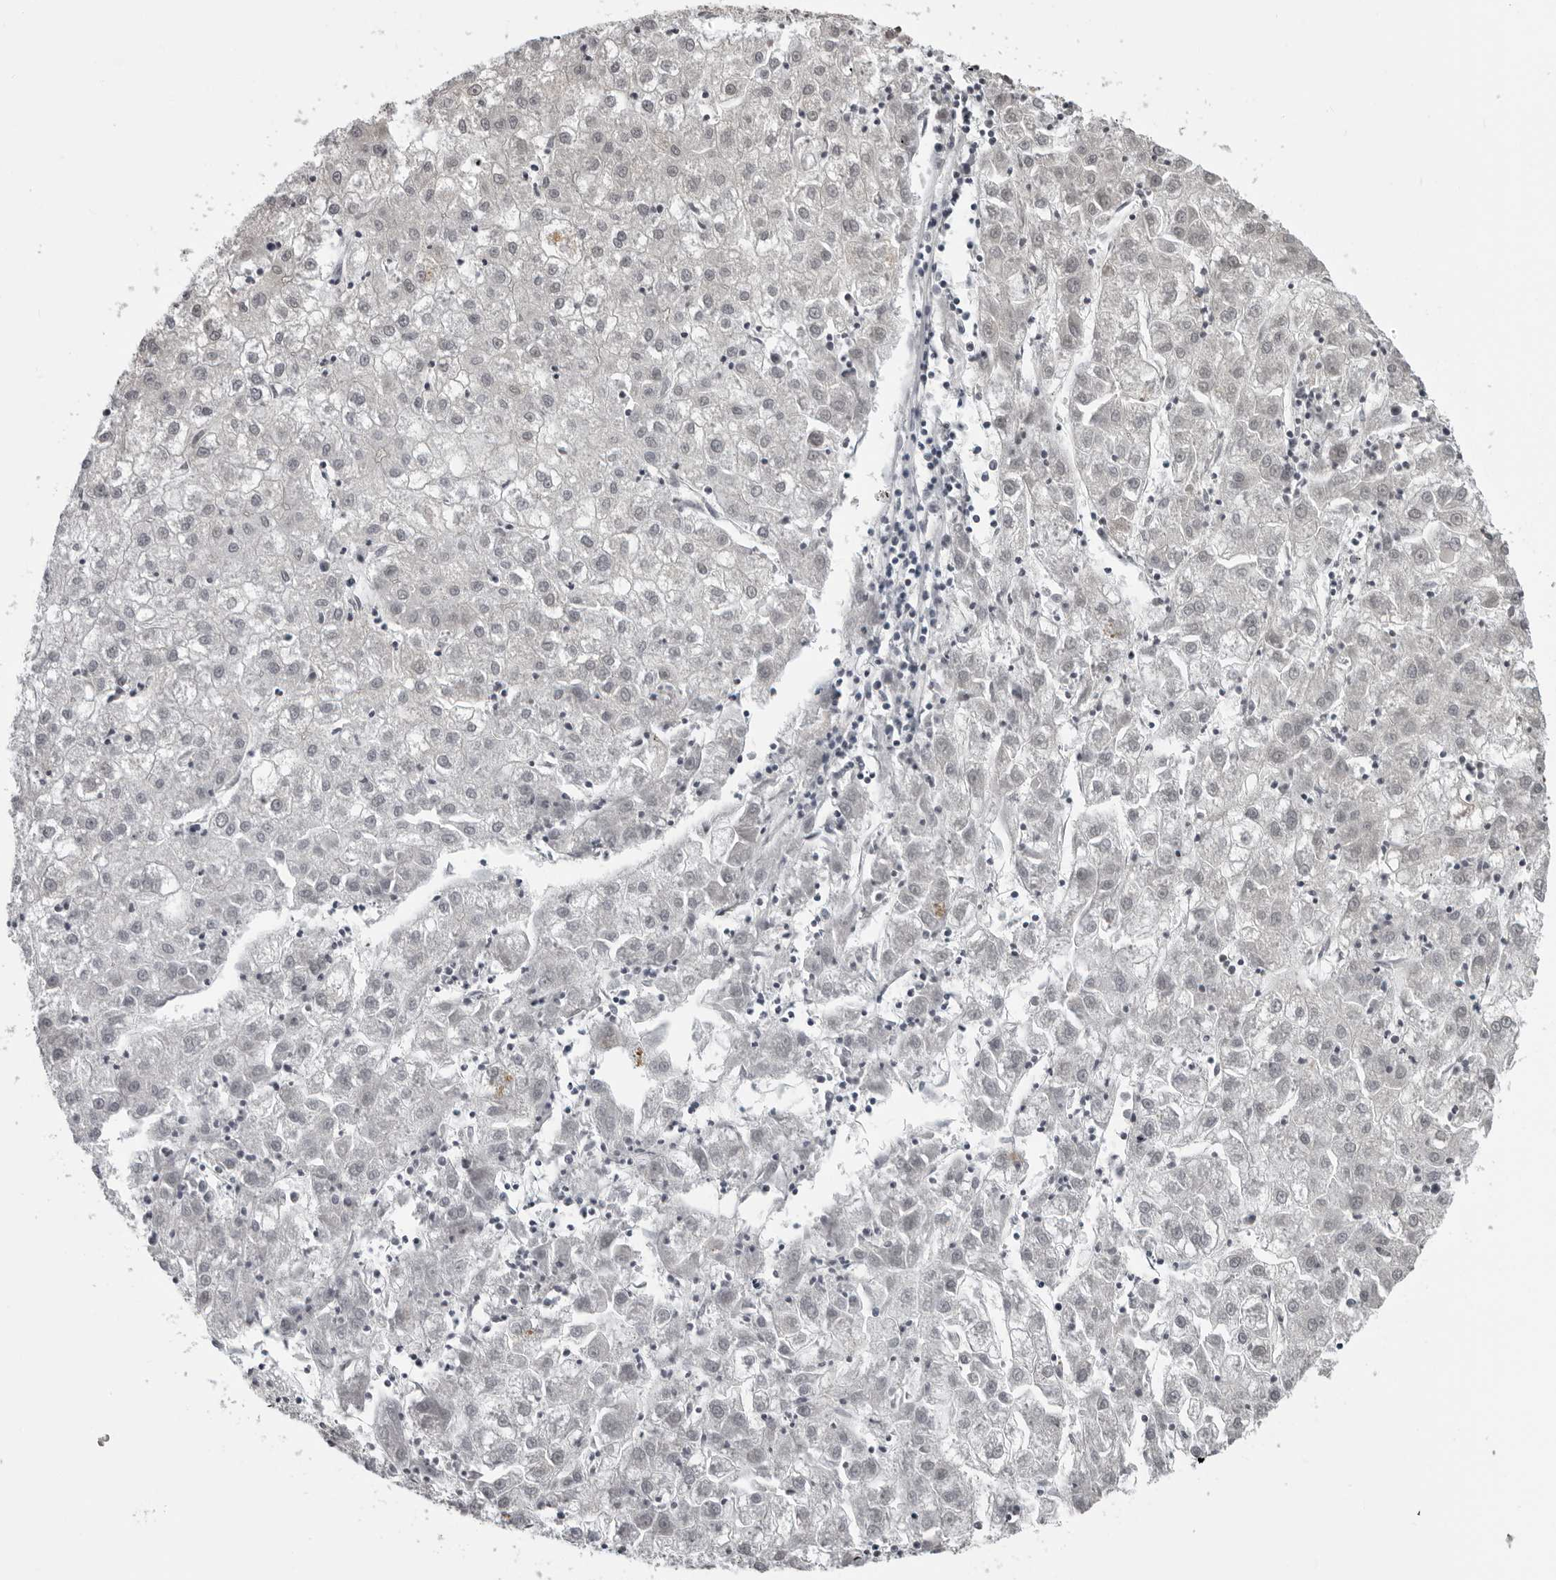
{"staining": {"intensity": "negative", "quantity": "none", "location": "none"}, "tissue": "liver cancer", "cell_type": "Tumor cells", "image_type": "cancer", "snomed": [{"axis": "morphology", "description": "Carcinoma, Hepatocellular, NOS"}, {"axis": "topography", "description": "Liver"}], "caption": "Immunohistochemistry (IHC) of hepatocellular carcinoma (liver) reveals no positivity in tumor cells.", "gene": "RTCA", "patient": {"sex": "male", "age": 72}}